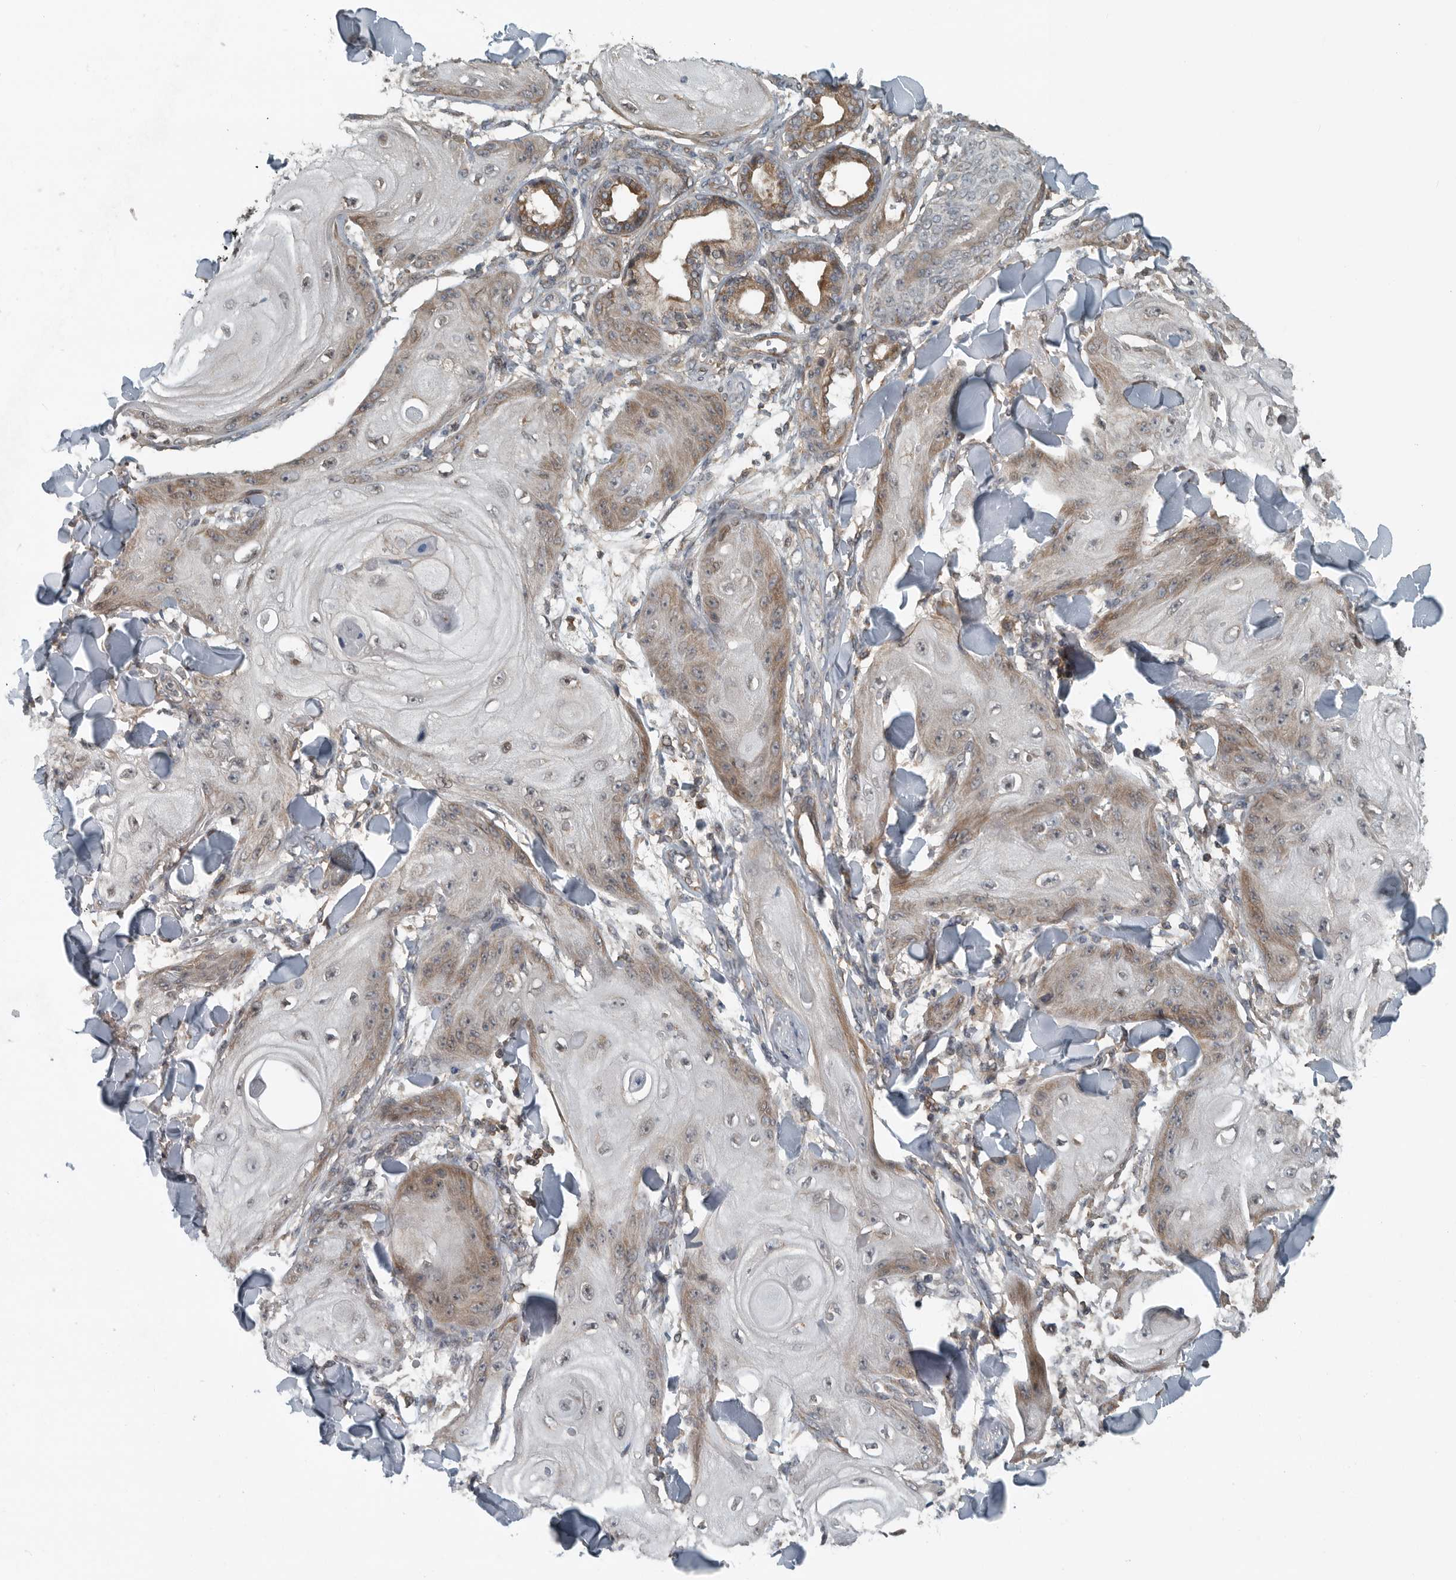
{"staining": {"intensity": "weak", "quantity": "<25%", "location": "cytoplasmic/membranous"}, "tissue": "skin cancer", "cell_type": "Tumor cells", "image_type": "cancer", "snomed": [{"axis": "morphology", "description": "Squamous cell carcinoma, NOS"}, {"axis": "topography", "description": "Skin"}], "caption": "Tumor cells show no significant protein staining in squamous cell carcinoma (skin).", "gene": "AMFR", "patient": {"sex": "male", "age": 74}}